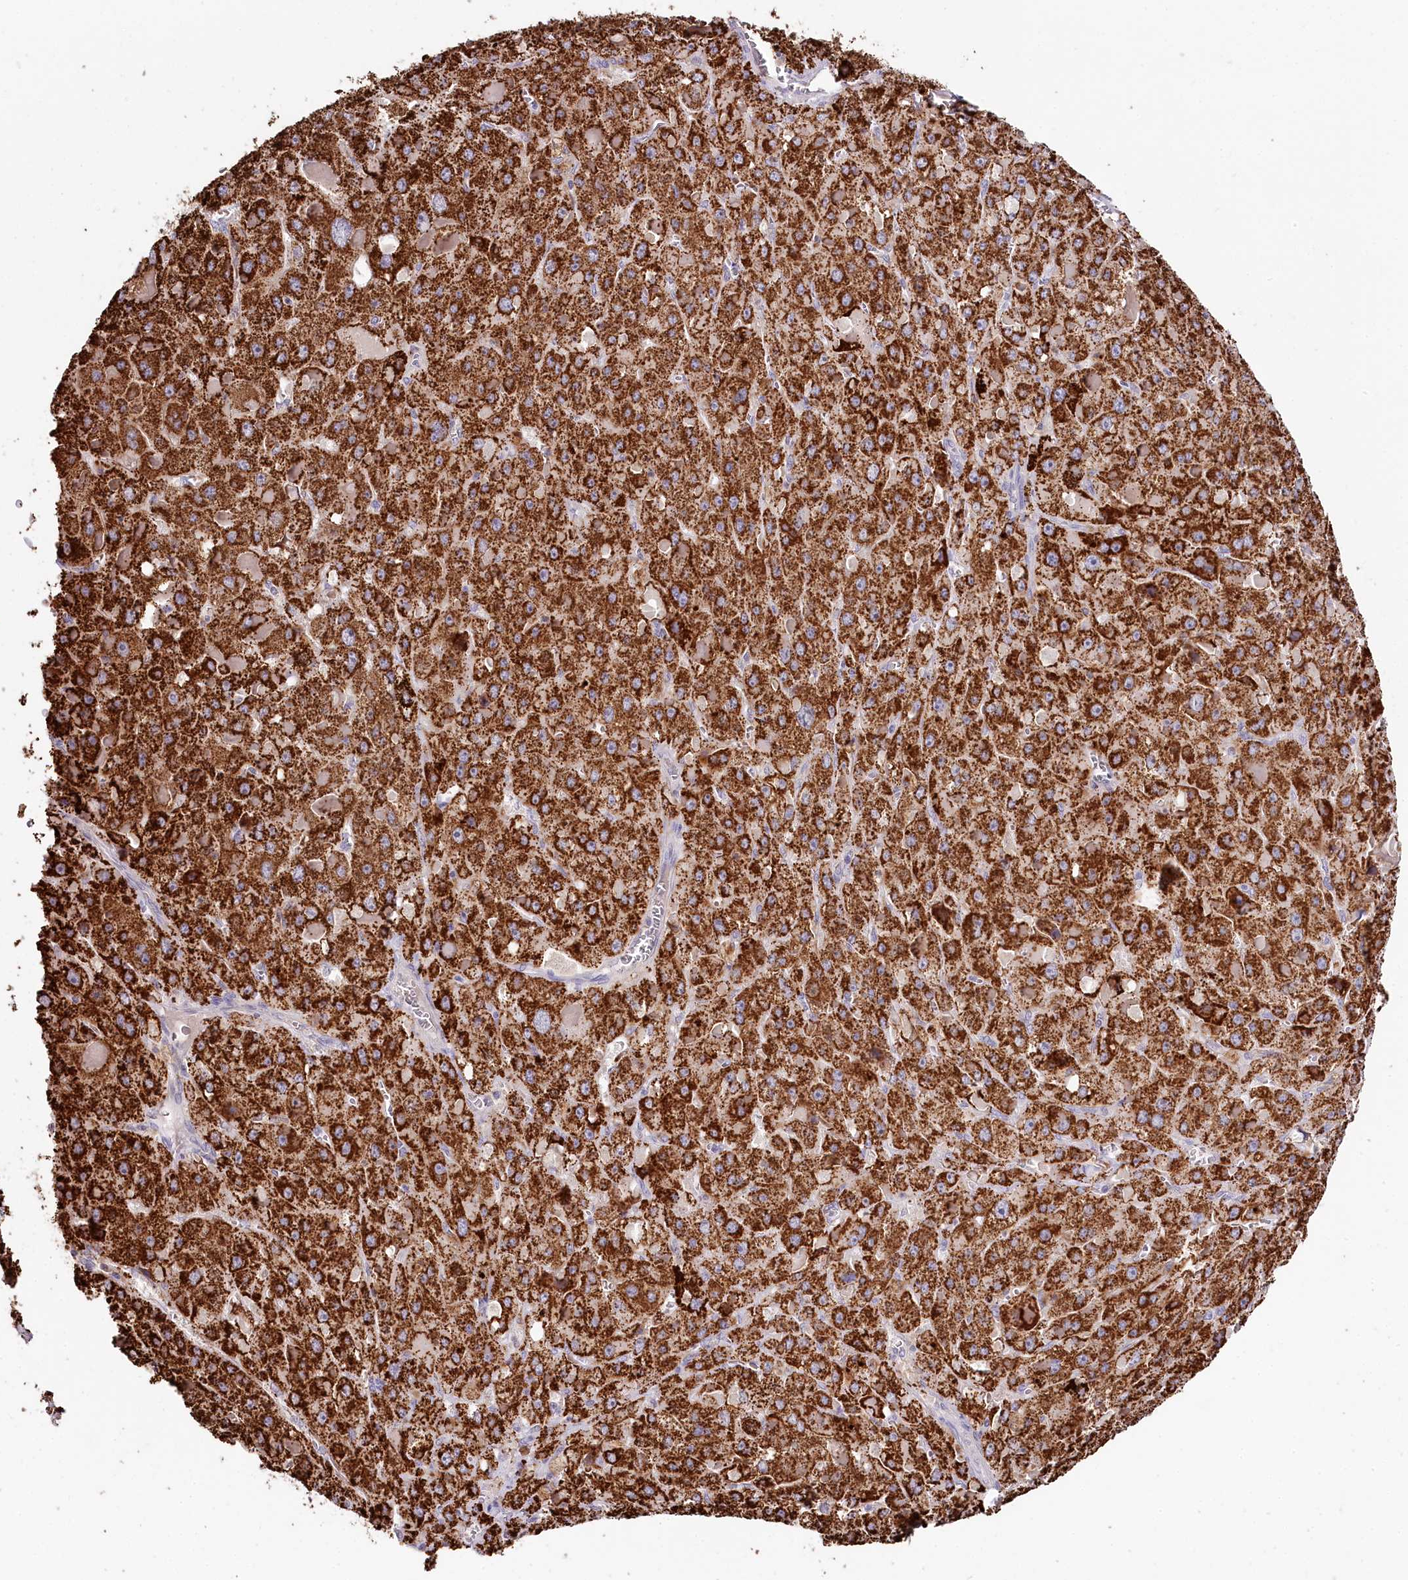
{"staining": {"intensity": "strong", "quantity": ">75%", "location": "cytoplasmic/membranous"}, "tissue": "liver cancer", "cell_type": "Tumor cells", "image_type": "cancer", "snomed": [{"axis": "morphology", "description": "Carcinoma, Hepatocellular, NOS"}, {"axis": "topography", "description": "Liver"}], "caption": "This micrograph reveals immunohistochemistry staining of human liver hepatocellular carcinoma, with high strong cytoplasmic/membranous positivity in about >75% of tumor cells.", "gene": "DAPK1", "patient": {"sex": "female", "age": 73}}